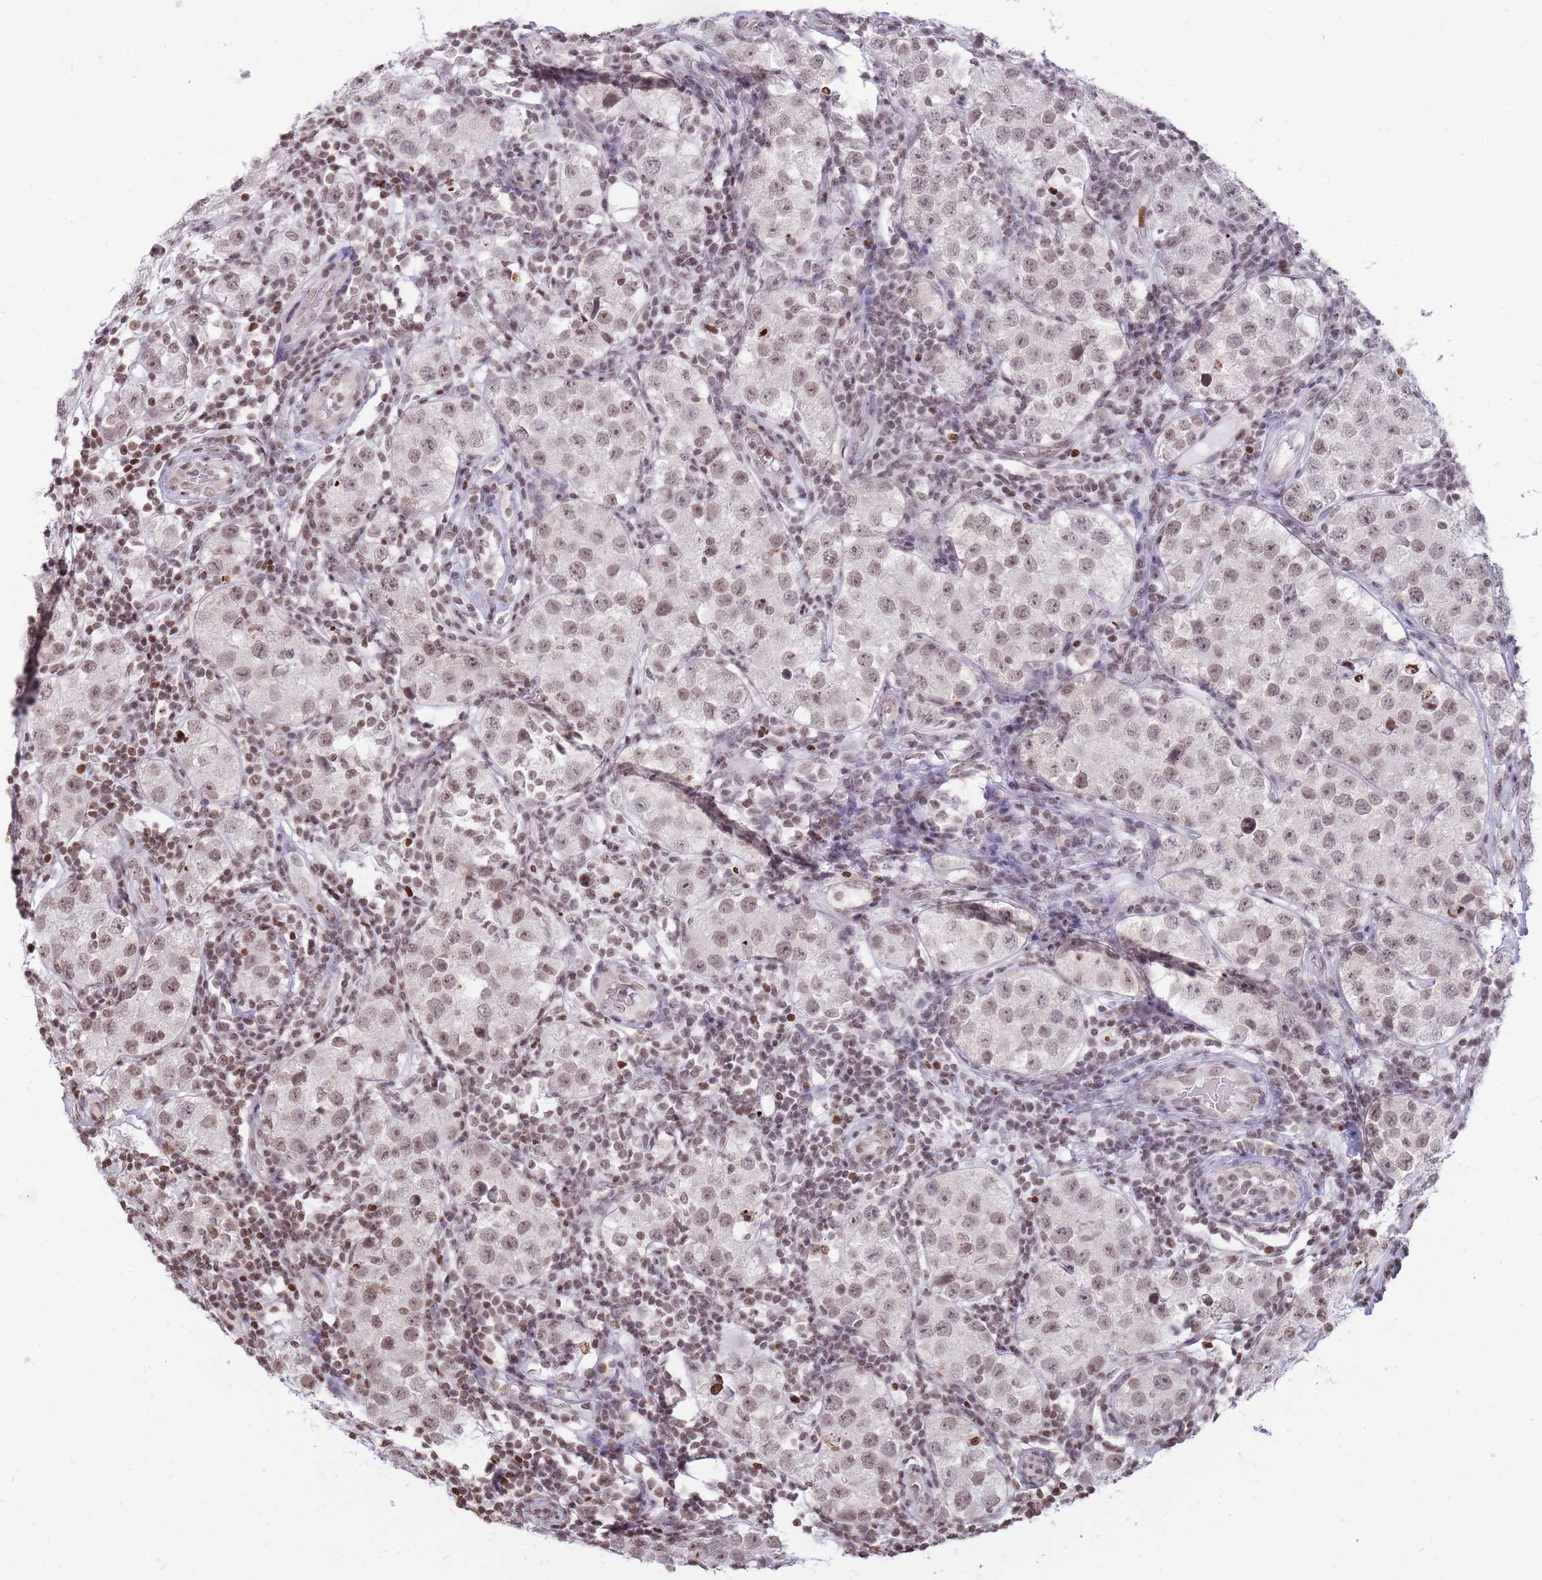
{"staining": {"intensity": "weak", "quantity": "25%-75%", "location": "nuclear"}, "tissue": "testis cancer", "cell_type": "Tumor cells", "image_type": "cancer", "snomed": [{"axis": "morphology", "description": "Seminoma, NOS"}, {"axis": "topography", "description": "Testis"}], "caption": "This histopathology image demonstrates testis cancer (seminoma) stained with immunohistochemistry (IHC) to label a protein in brown. The nuclear of tumor cells show weak positivity for the protein. Nuclei are counter-stained blue.", "gene": "SHISAL1", "patient": {"sex": "male", "age": 34}}